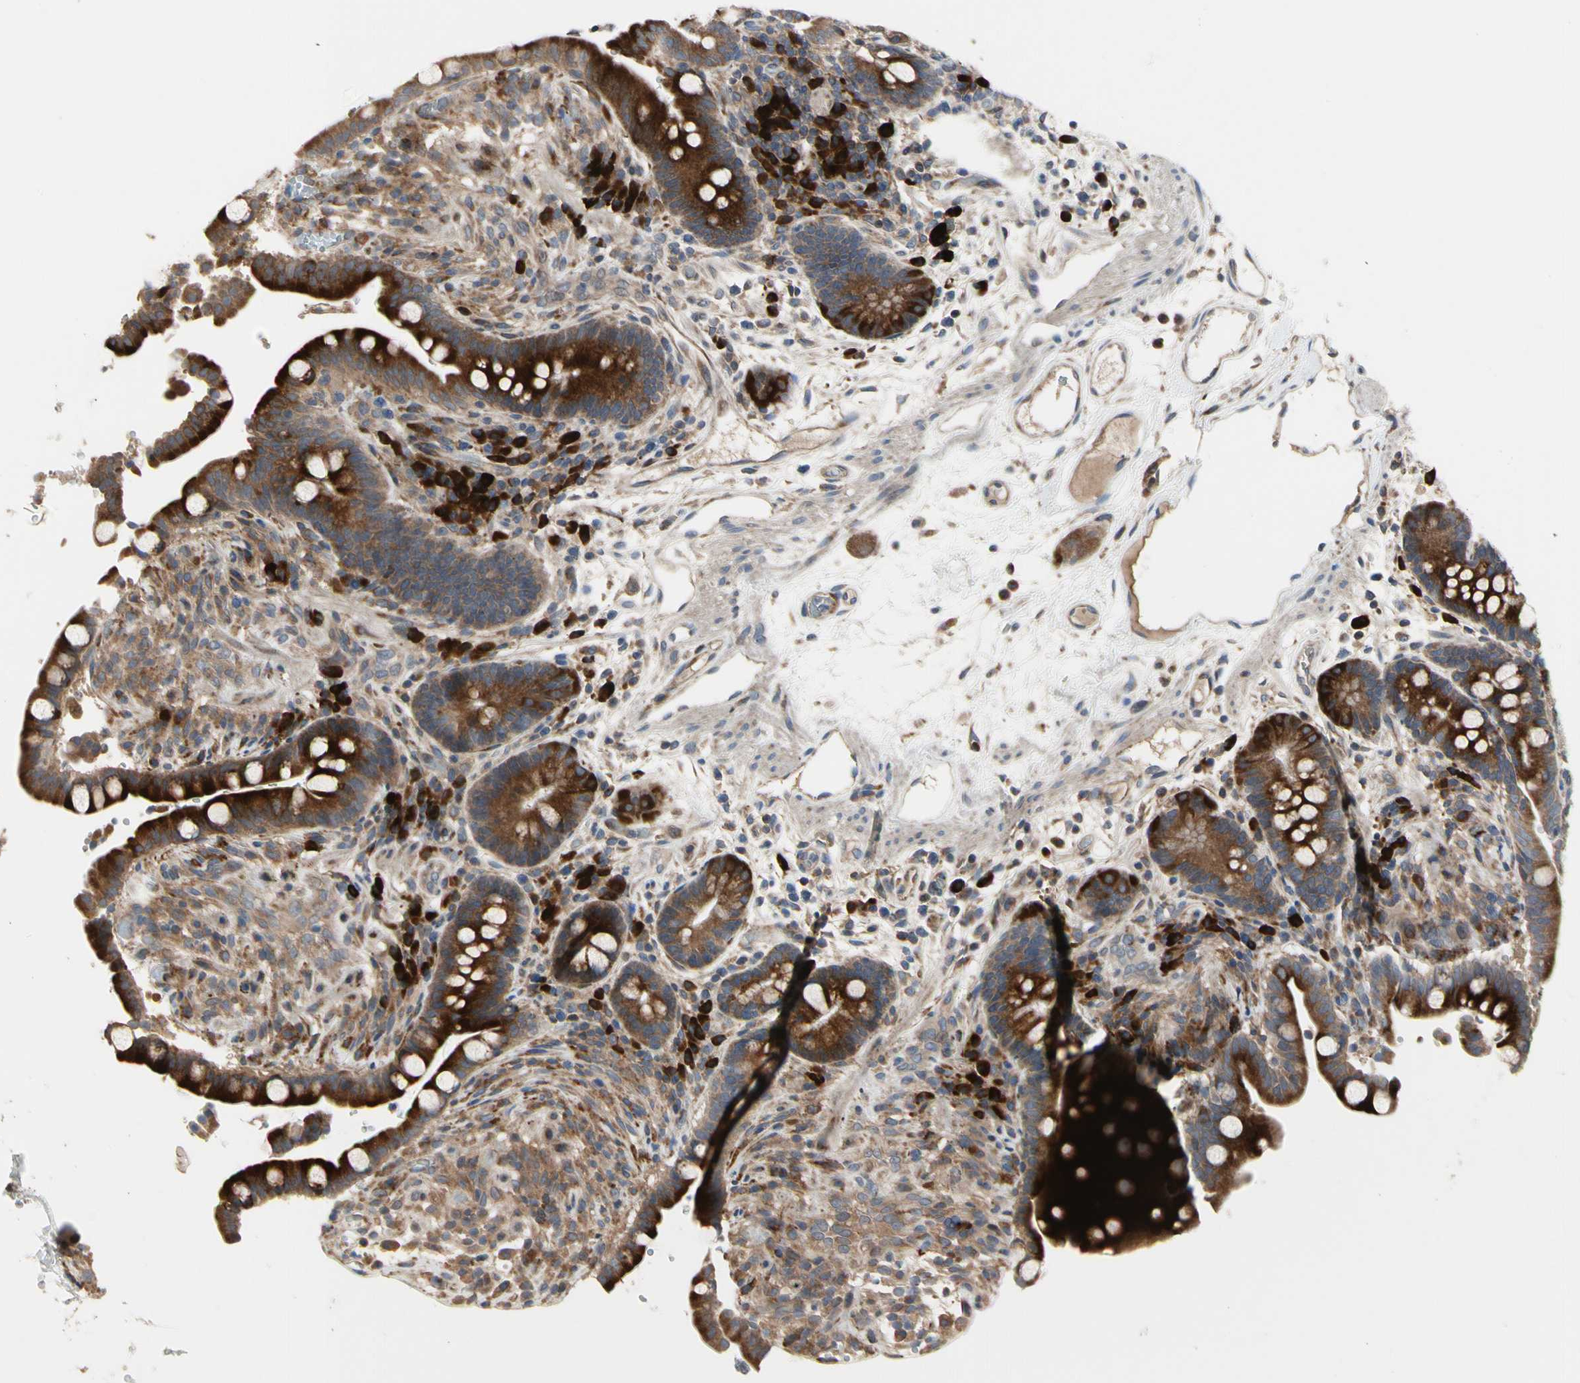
{"staining": {"intensity": "moderate", "quantity": ">75%", "location": "cytoplasmic/membranous"}, "tissue": "colon", "cell_type": "Endothelial cells", "image_type": "normal", "snomed": [{"axis": "morphology", "description": "Normal tissue, NOS"}, {"axis": "topography", "description": "Colon"}], "caption": "Protein staining reveals moderate cytoplasmic/membranous expression in about >75% of endothelial cells in unremarkable colon.", "gene": "MMEL1", "patient": {"sex": "male", "age": 73}}